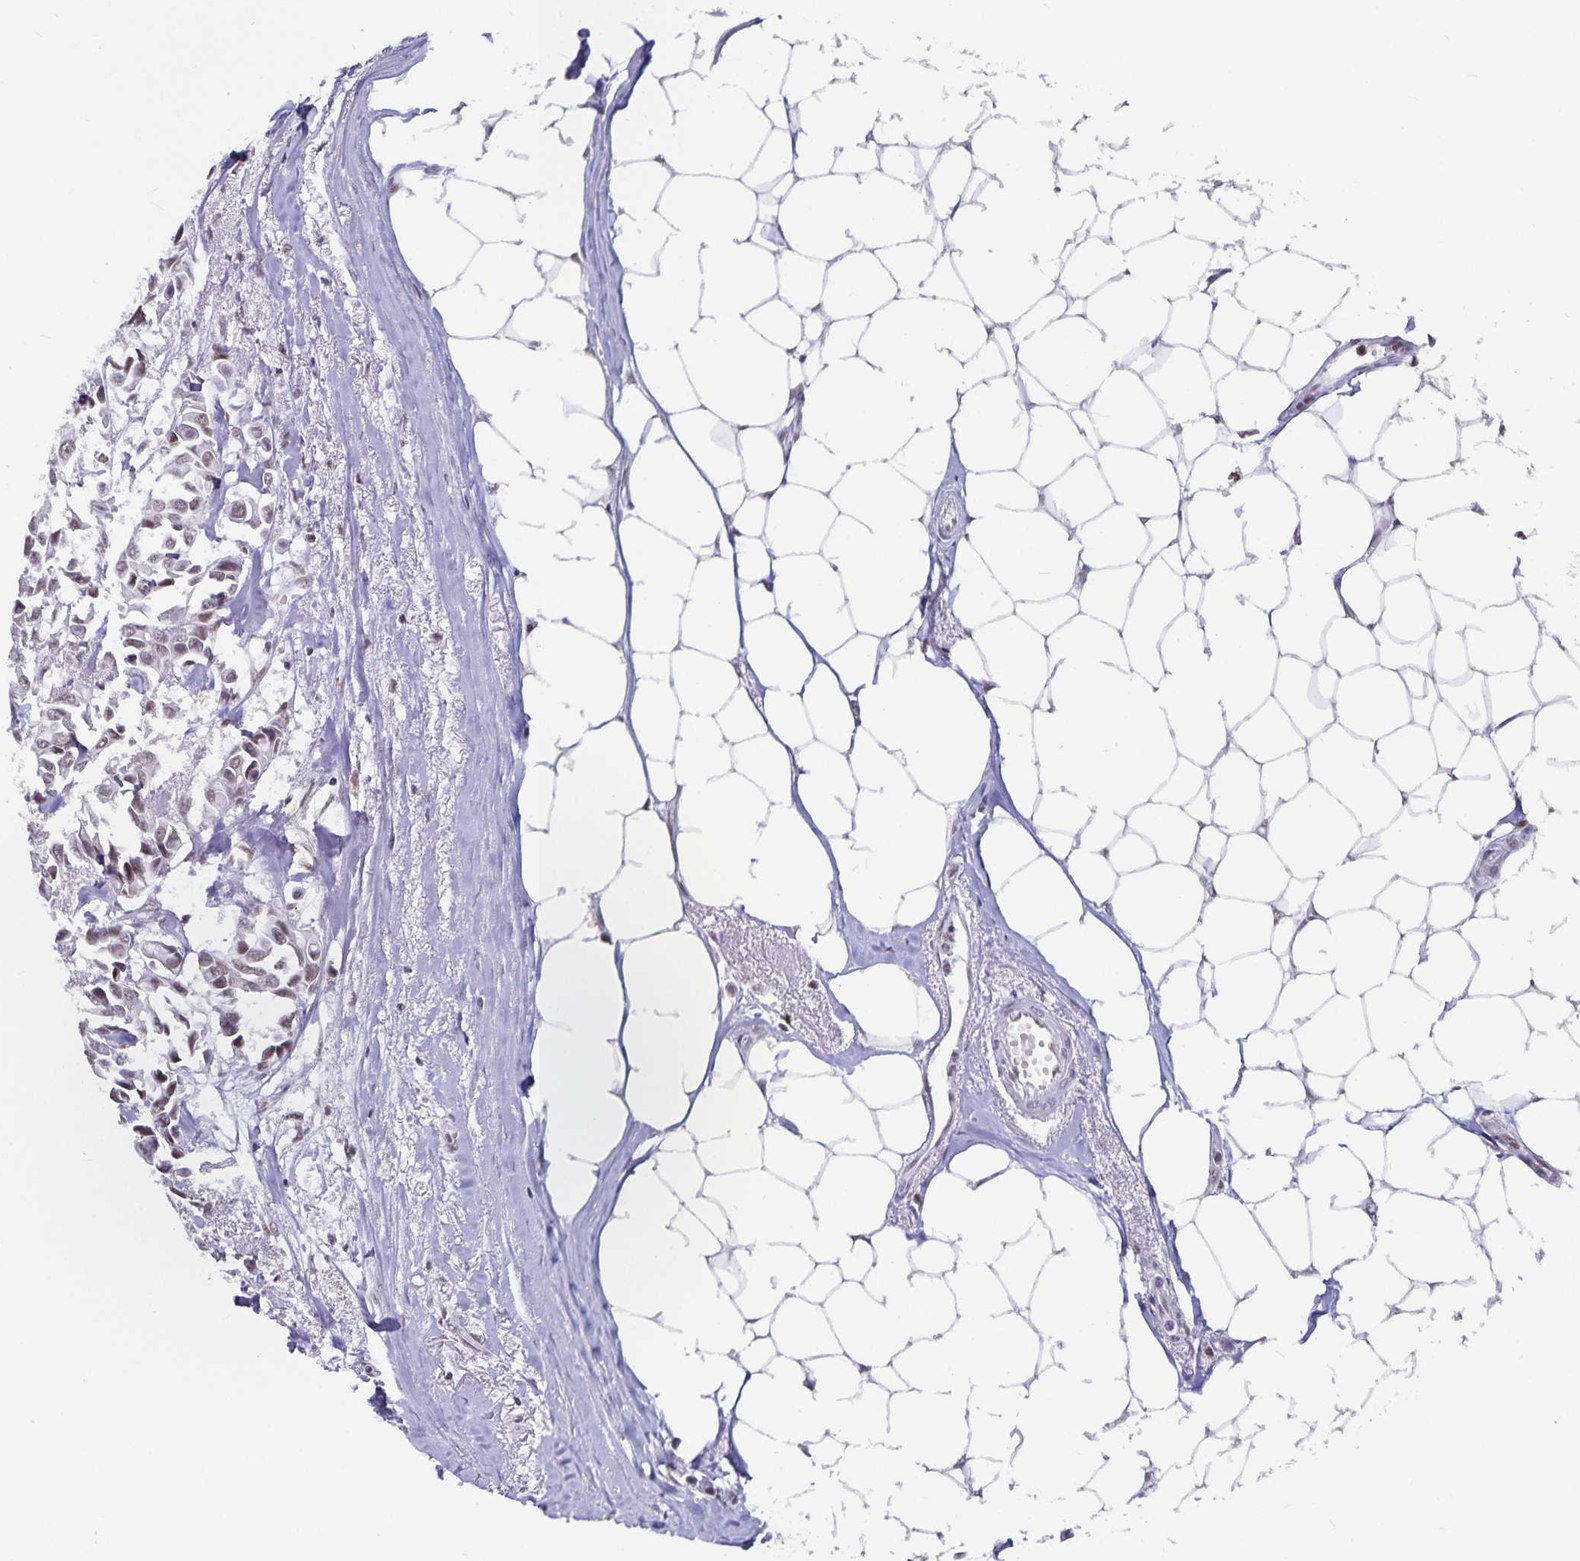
{"staining": {"intensity": "weak", "quantity": "25%-75%", "location": "nuclear"}, "tissue": "breast cancer", "cell_type": "Tumor cells", "image_type": "cancer", "snomed": [{"axis": "morphology", "description": "Duct carcinoma"}, {"axis": "topography", "description": "Breast"}], "caption": "Protein staining exhibits weak nuclear staining in approximately 25%-75% of tumor cells in breast intraductal carcinoma.", "gene": "PBX2", "patient": {"sex": "female", "age": 54}}